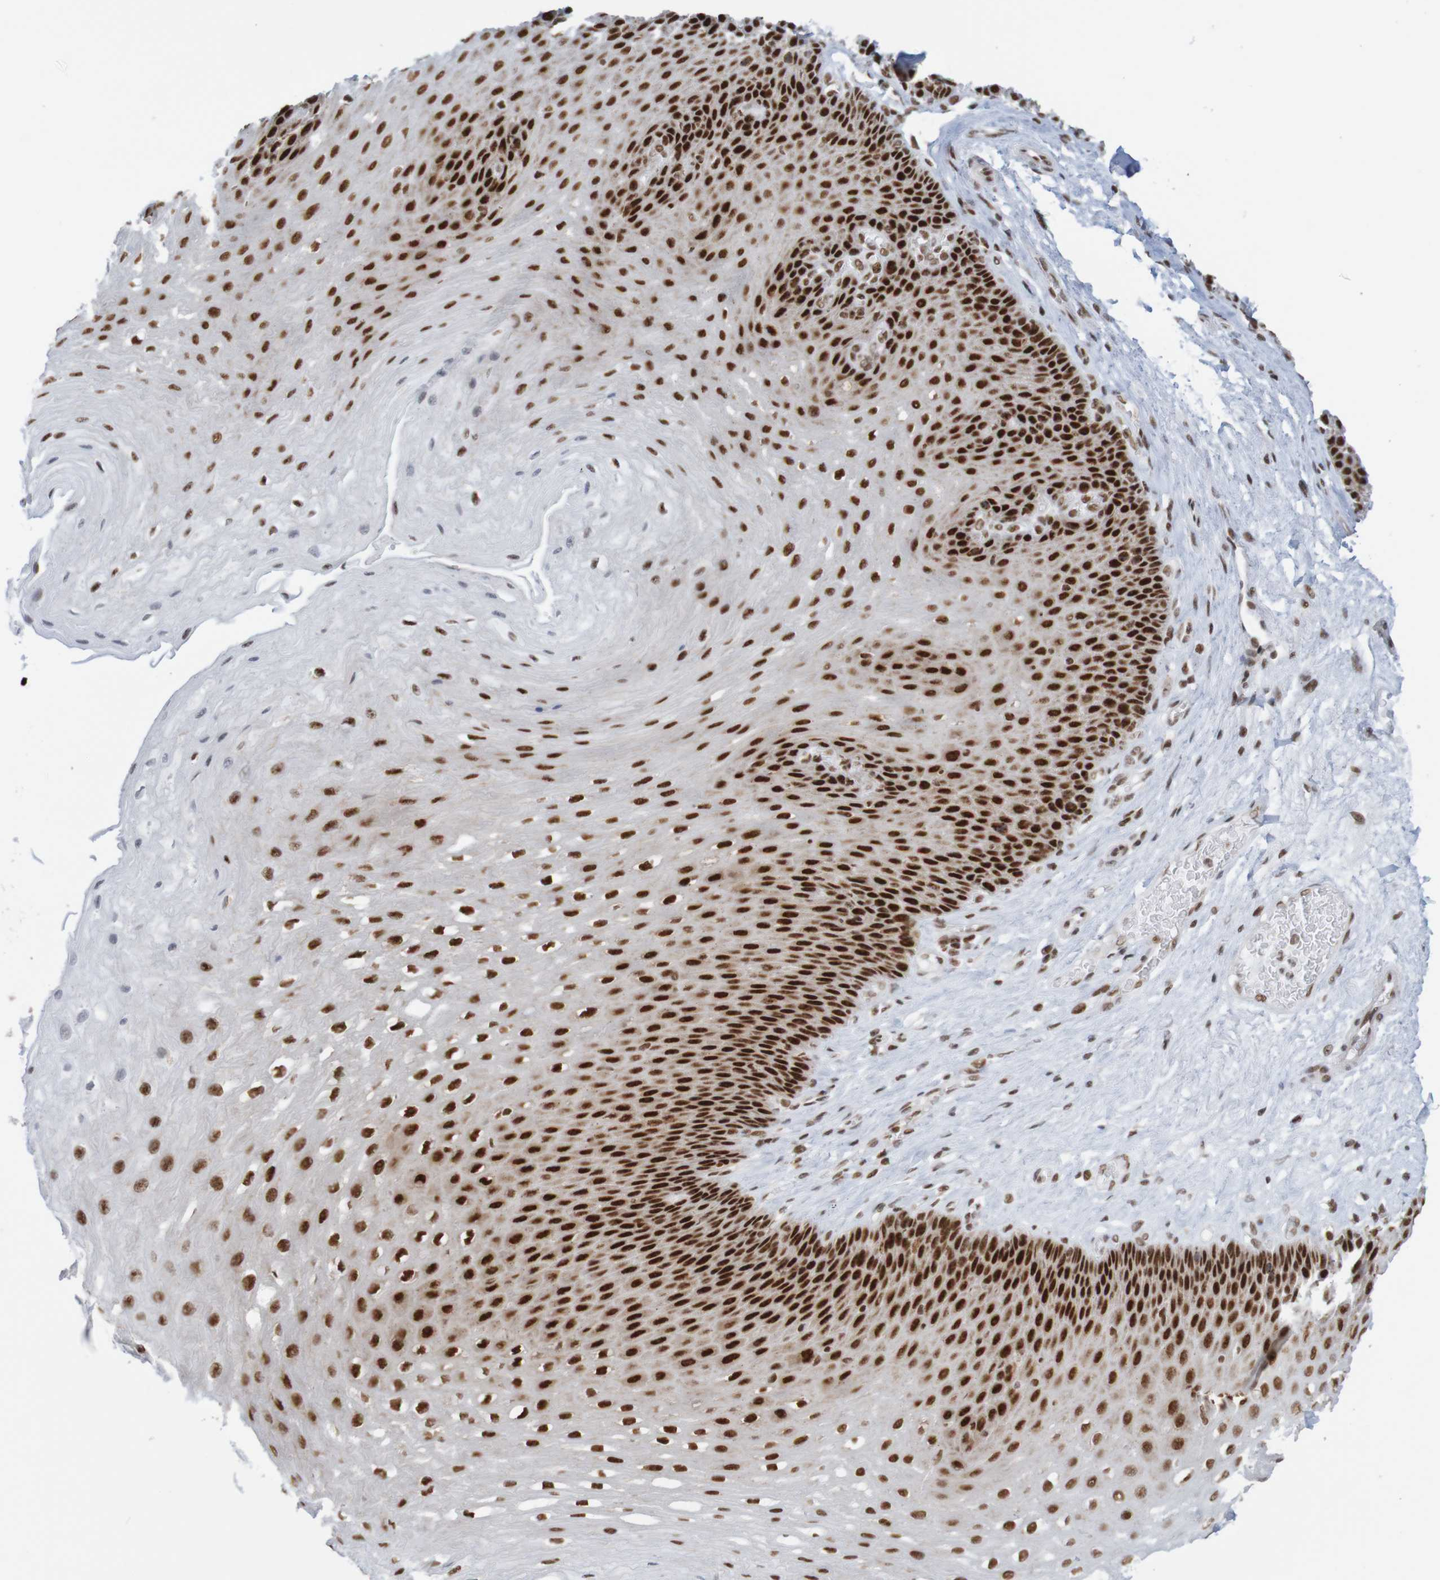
{"staining": {"intensity": "strong", "quantity": ">75%", "location": "nuclear"}, "tissue": "esophagus", "cell_type": "Squamous epithelial cells", "image_type": "normal", "snomed": [{"axis": "morphology", "description": "Normal tissue, NOS"}, {"axis": "topography", "description": "Esophagus"}], "caption": "This image displays normal esophagus stained with immunohistochemistry to label a protein in brown. The nuclear of squamous epithelial cells show strong positivity for the protein. Nuclei are counter-stained blue.", "gene": "THRAP3", "patient": {"sex": "female", "age": 72}}